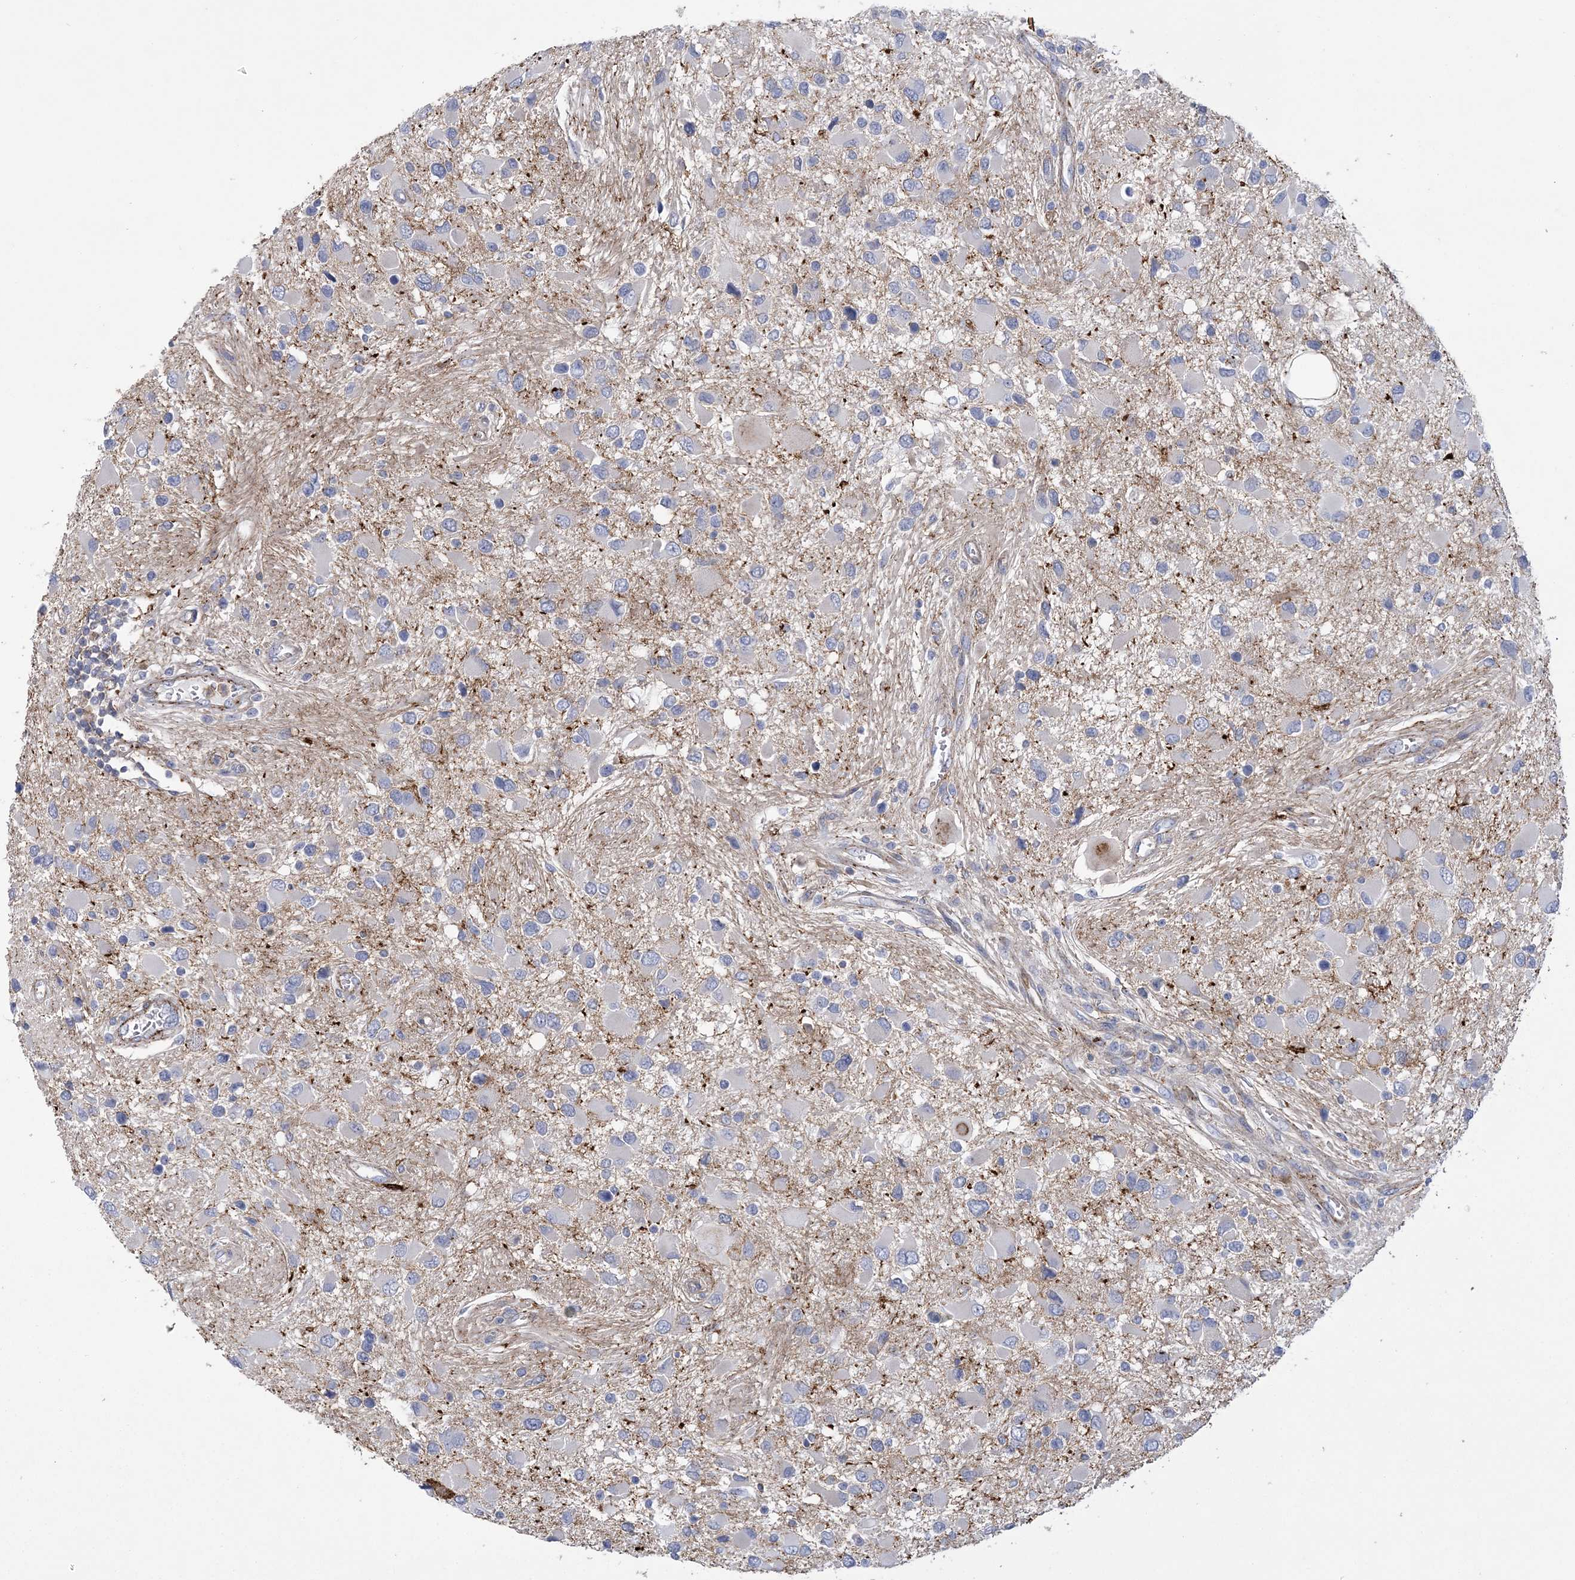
{"staining": {"intensity": "negative", "quantity": "none", "location": "none"}, "tissue": "glioma", "cell_type": "Tumor cells", "image_type": "cancer", "snomed": [{"axis": "morphology", "description": "Glioma, malignant, High grade"}, {"axis": "topography", "description": "Brain"}], "caption": "High magnification brightfield microscopy of malignant high-grade glioma stained with DAB (3,3'-diaminobenzidine) (brown) and counterstained with hematoxylin (blue): tumor cells show no significant staining.", "gene": "ARSJ", "patient": {"sex": "male", "age": 53}}